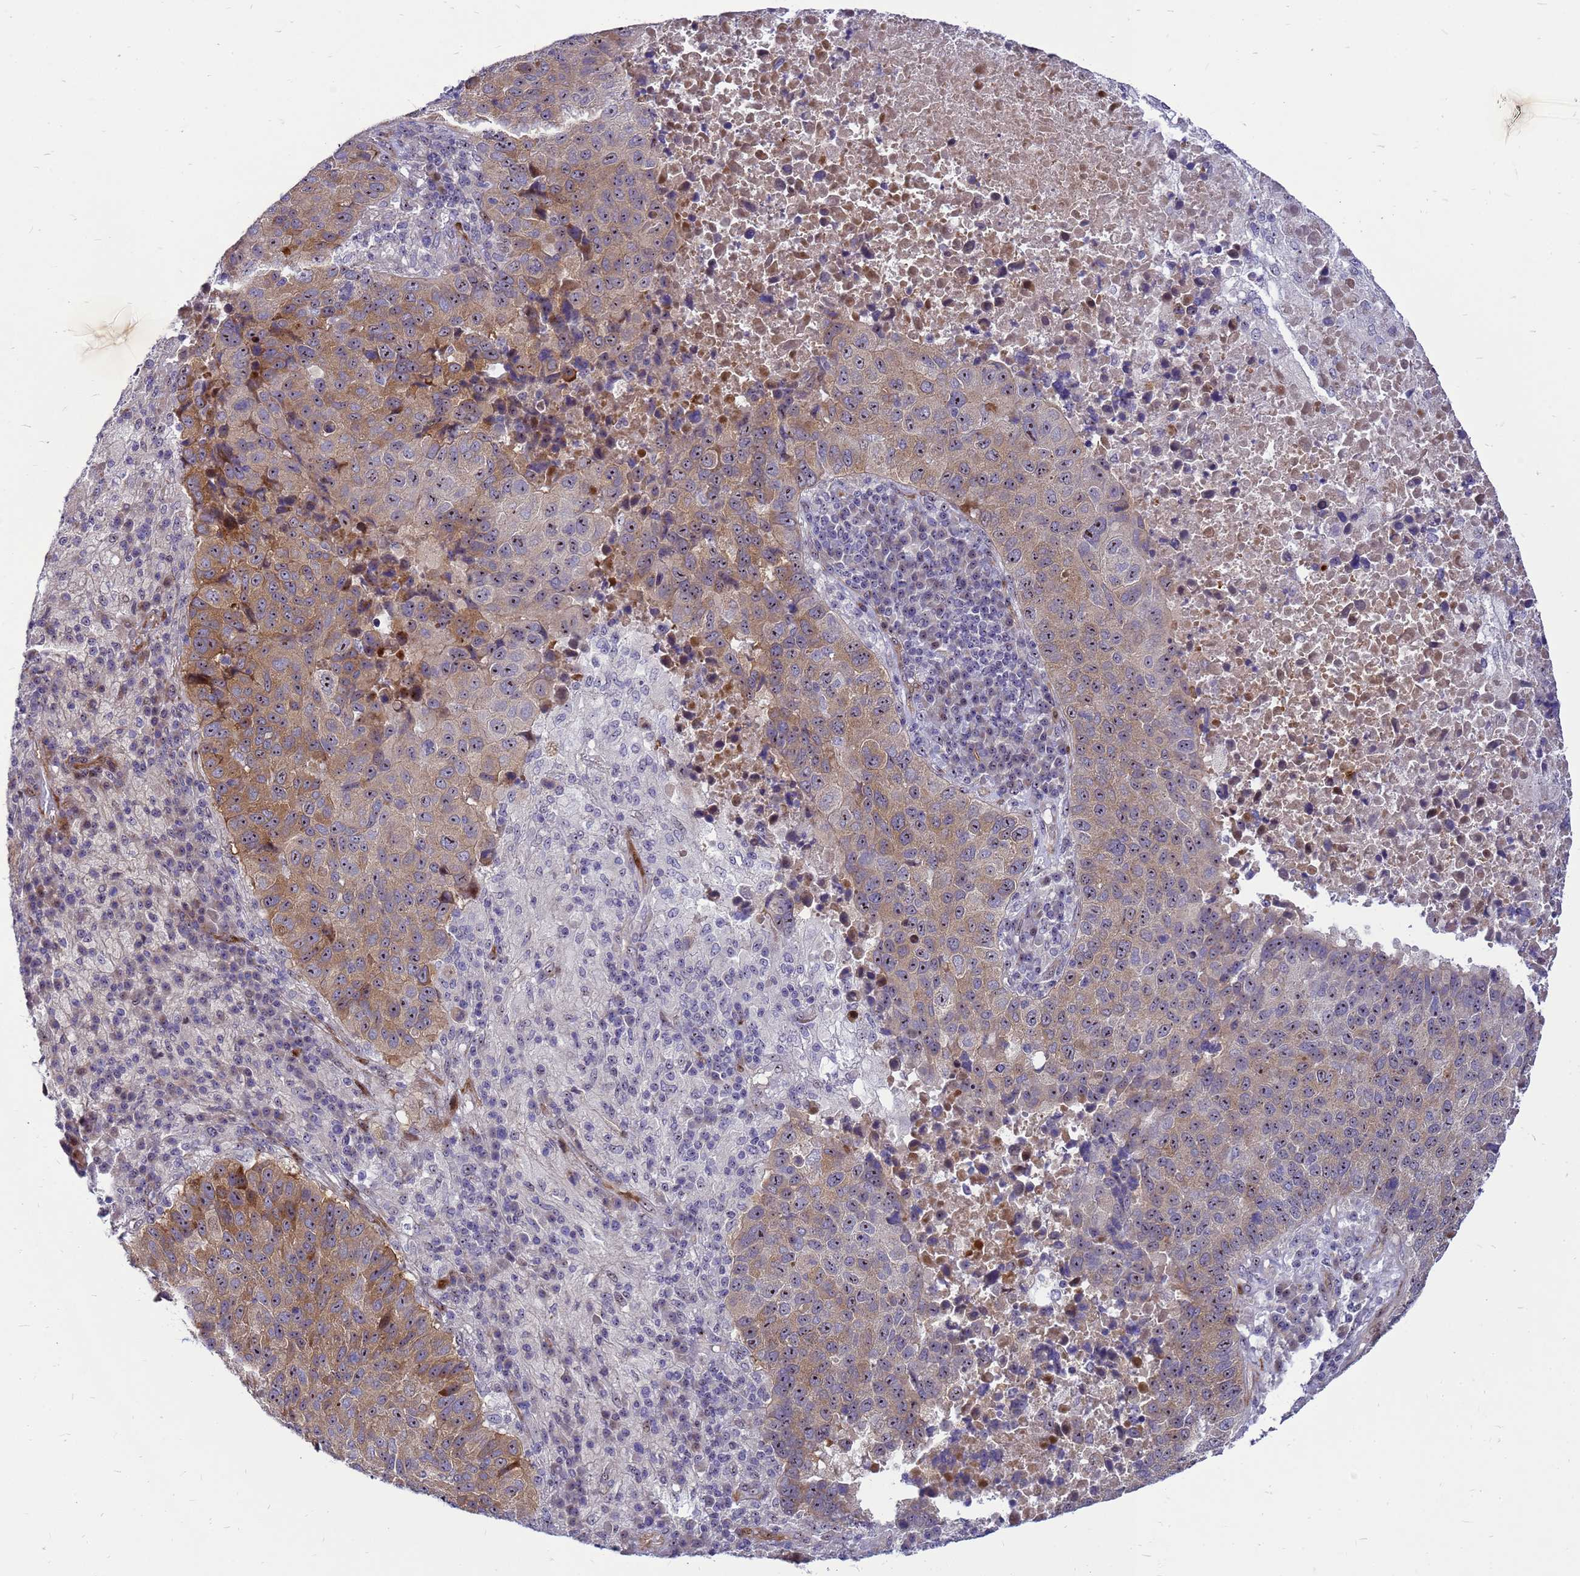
{"staining": {"intensity": "moderate", "quantity": "25%-75%", "location": "cytoplasmic/membranous"}, "tissue": "lung cancer", "cell_type": "Tumor cells", "image_type": "cancer", "snomed": [{"axis": "morphology", "description": "Squamous cell carcinoma, NOS"}, {"axis": "topography", "description": "Lung"}], "caption": "Immunohistochemistry (IHC) (DAB (3,3'-diaminobenzidine)) staining of human squamous cell carcinoma (lung) exhibits moderate cytoplasmic/membranous protein staining in approximately 25%-75% of tumor cells. (Stains: DAB (3,3'-diaminobenzidine) in brown, nuclei in blue, Microscopy: brightfield microscopy at high magnification).", "gene": "RSPO1", "patient": {"sex": "male", "age": 73}}